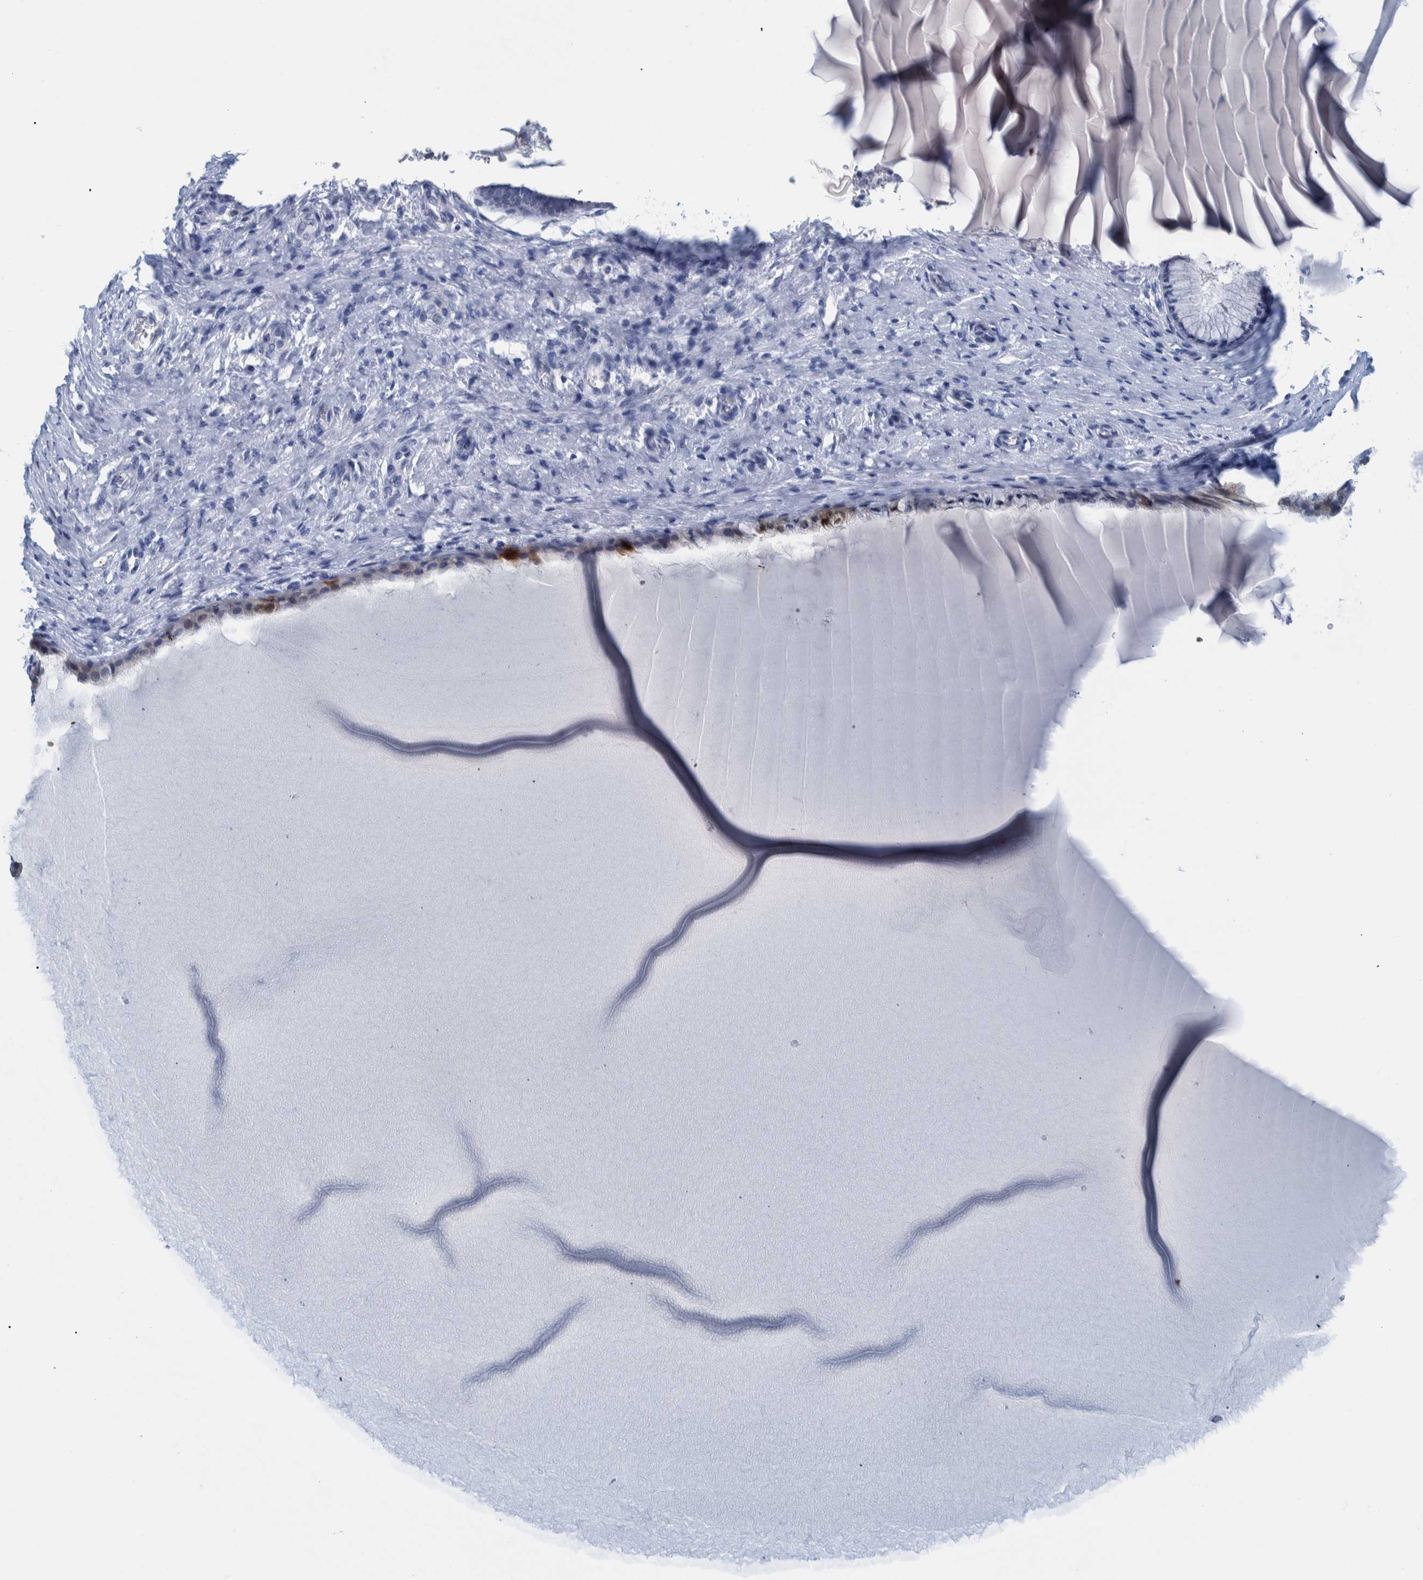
{"staining": {"intensity": "moderate", "quantity": "<25%", "location": "cytoplasmic/membranous"}, "tissue": "cervix", "cell_type": "Glandular cells", "image_type": "normal", "snomed": [{"axis": "morphology", "description": "Normal tissue, NOS"}, {"axis": "topography", "description": "Cervix"}], "caption": "Immunohistochemical staining of benign human cervix exhibits moderate cytoplasmic/membranous protein staining in approximately <25% of glandular cells. (DAB (3,3'-diaminobenzidine) IHC, brown staining for protein, blue staining for nuclei).", "gene": "IDO1", "patient": {"sex": "female", "age": 55}}